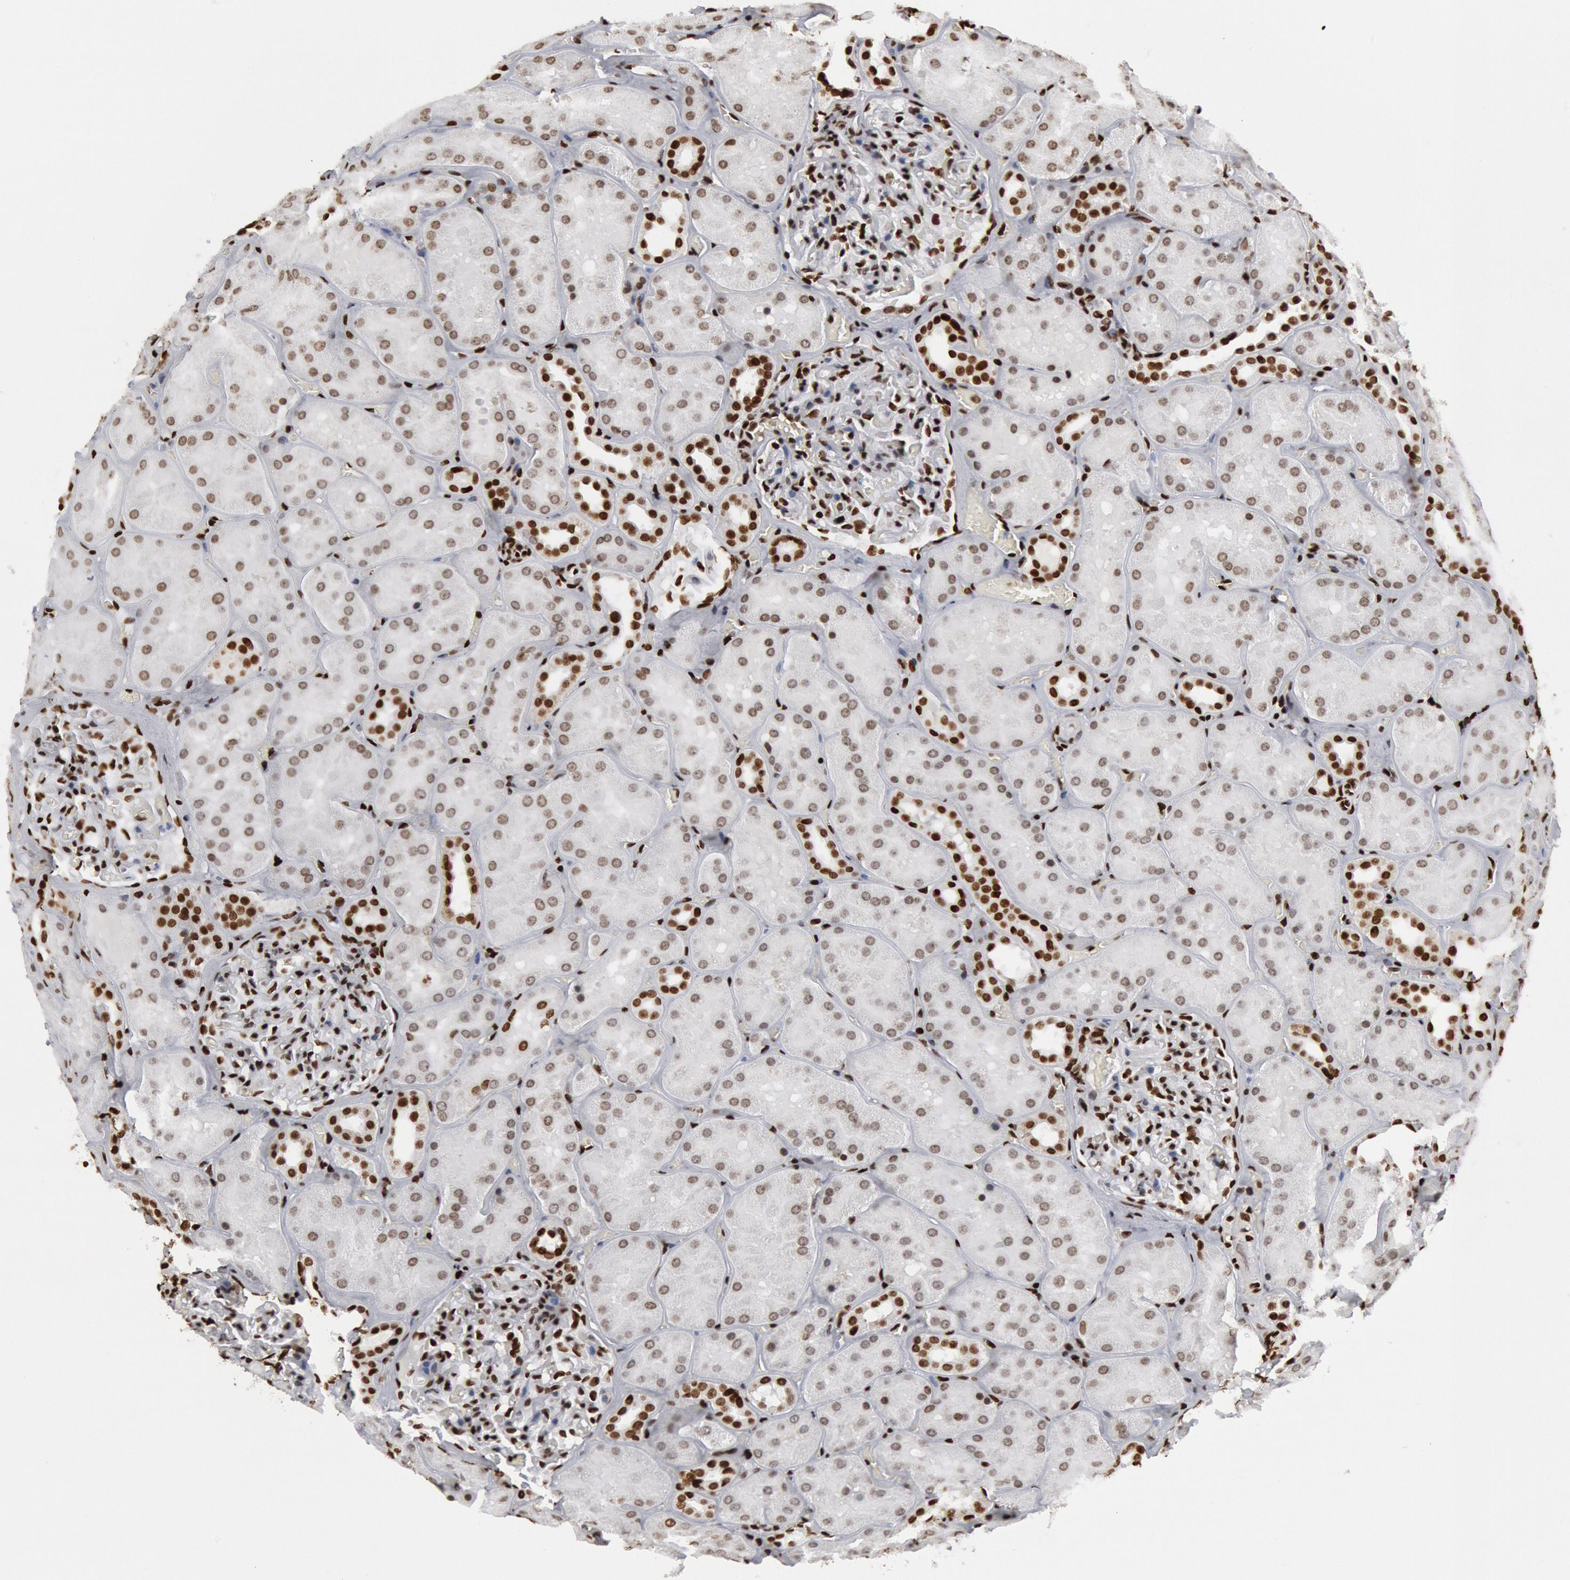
{"staining": {"intensity": "moderate", "quantity": "25%-75%", "location": "nuclear"}, "tissue": "kidney", "cell_type": "Cells in glomeruli", "image_type": "normal", "snomed": [{"axis": "morphology", "description": "Normal tissue, NOS"}, {"axis": "topography", "description": "Kidney"}], "caption": "DAB (3,3'-diaminobenzidine) immunohistochemical staining of normal kidney shows moderate nuclear protein positivity in about 25%-75% of cells in glomeruli. (Brightfield microscopy of DAB IHC at high magnification).", "gene": "MECP2", "patient": {"sex": "male", "age": 28}}